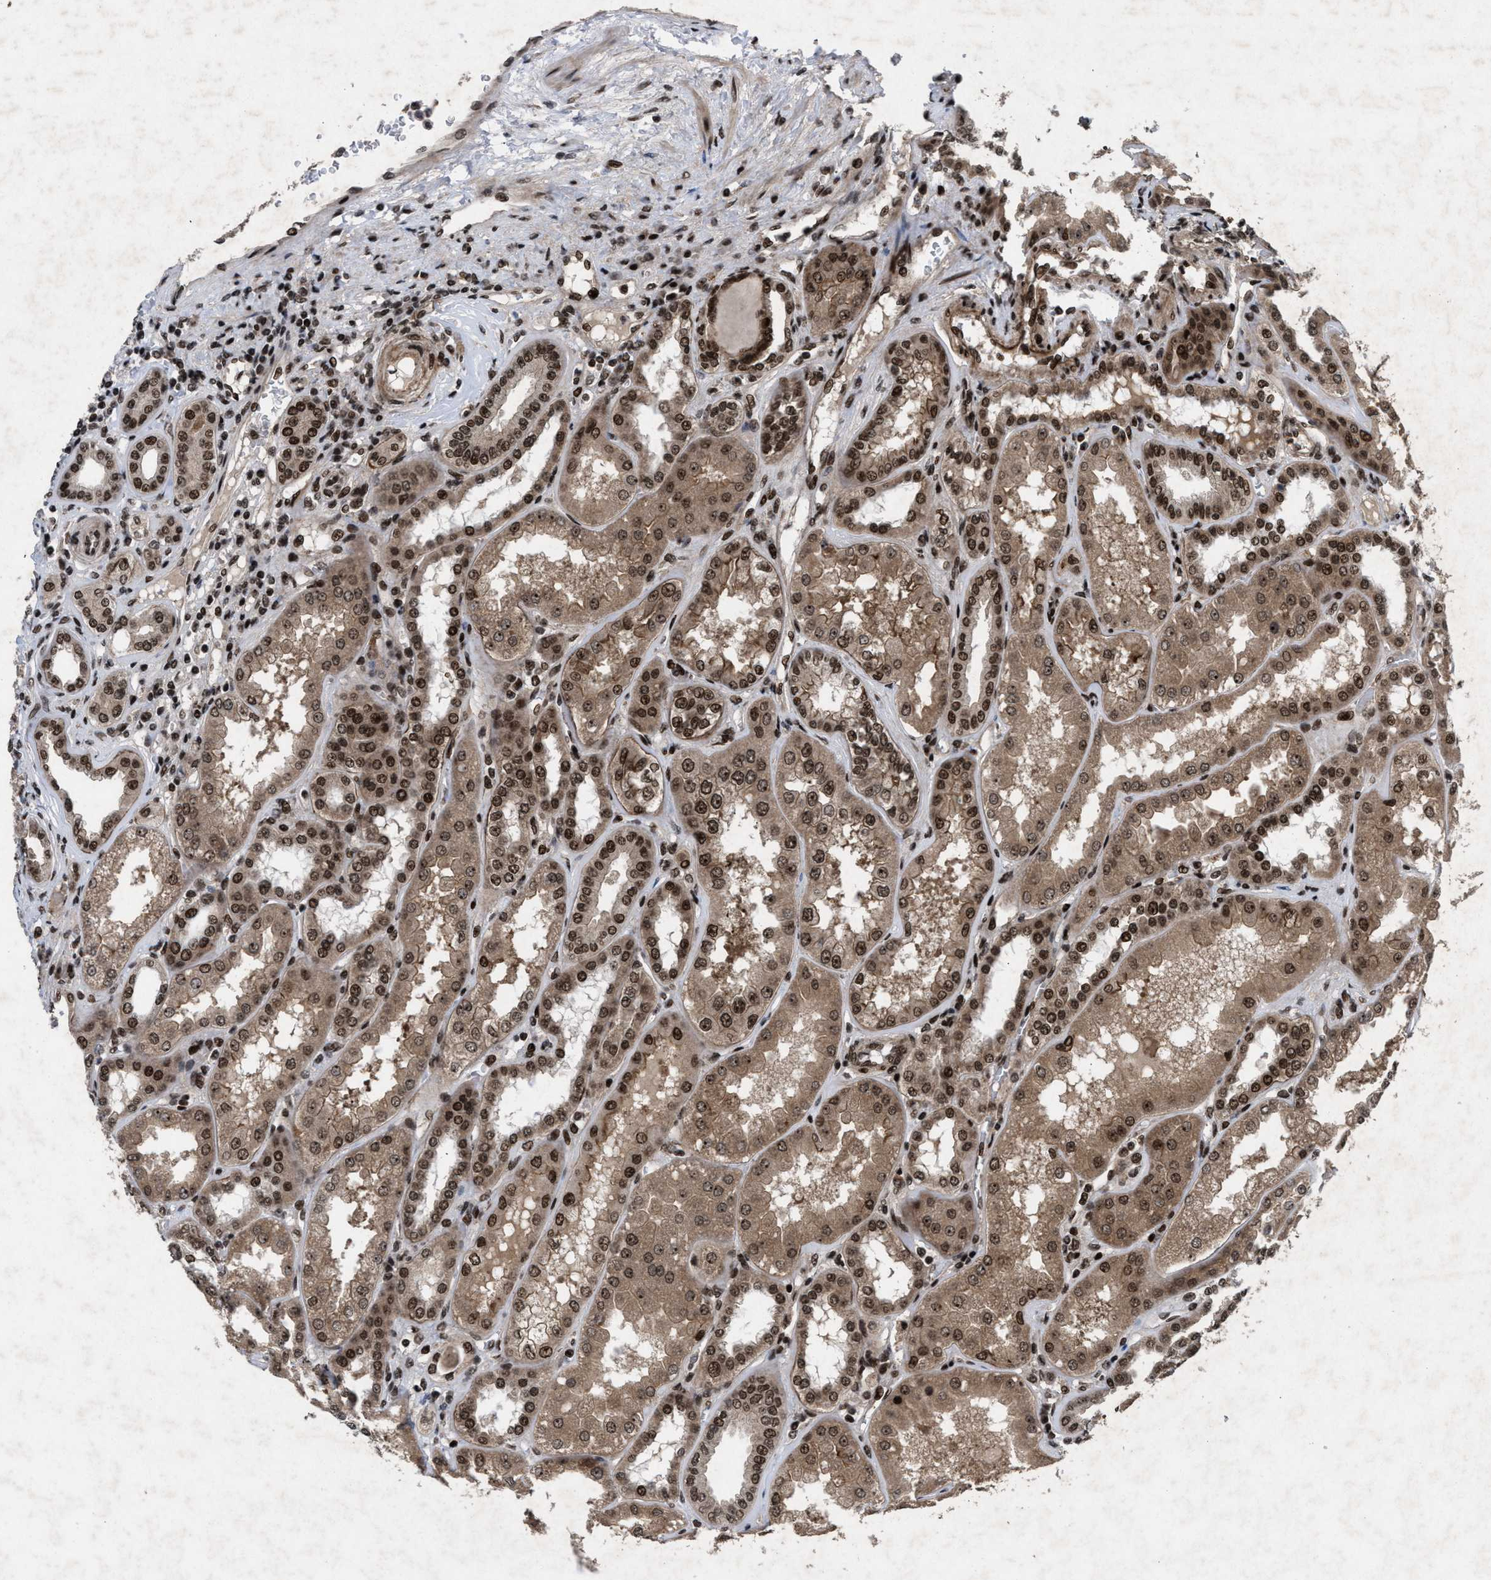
{"staining": {"intensity": "strong", "quantity": ">75%", "location": "nuclear"}, "tissue": "kidney", "cell_type": "Cells in glomeruli", "image_type": "normal", "snomed": [{"axis": "morphology", "description": "Normal tissue, NOS"}, {"axis": "topography", "description": "Kidney"}], "caption": "This photomicrograph displays immunohistochemistry staining of unremarkable human kidney, with high strong nuclear staining in about >75% of cells in glomeruli.", "gene": "WIZ", "patient": {"sex": "female", "age": 56}}